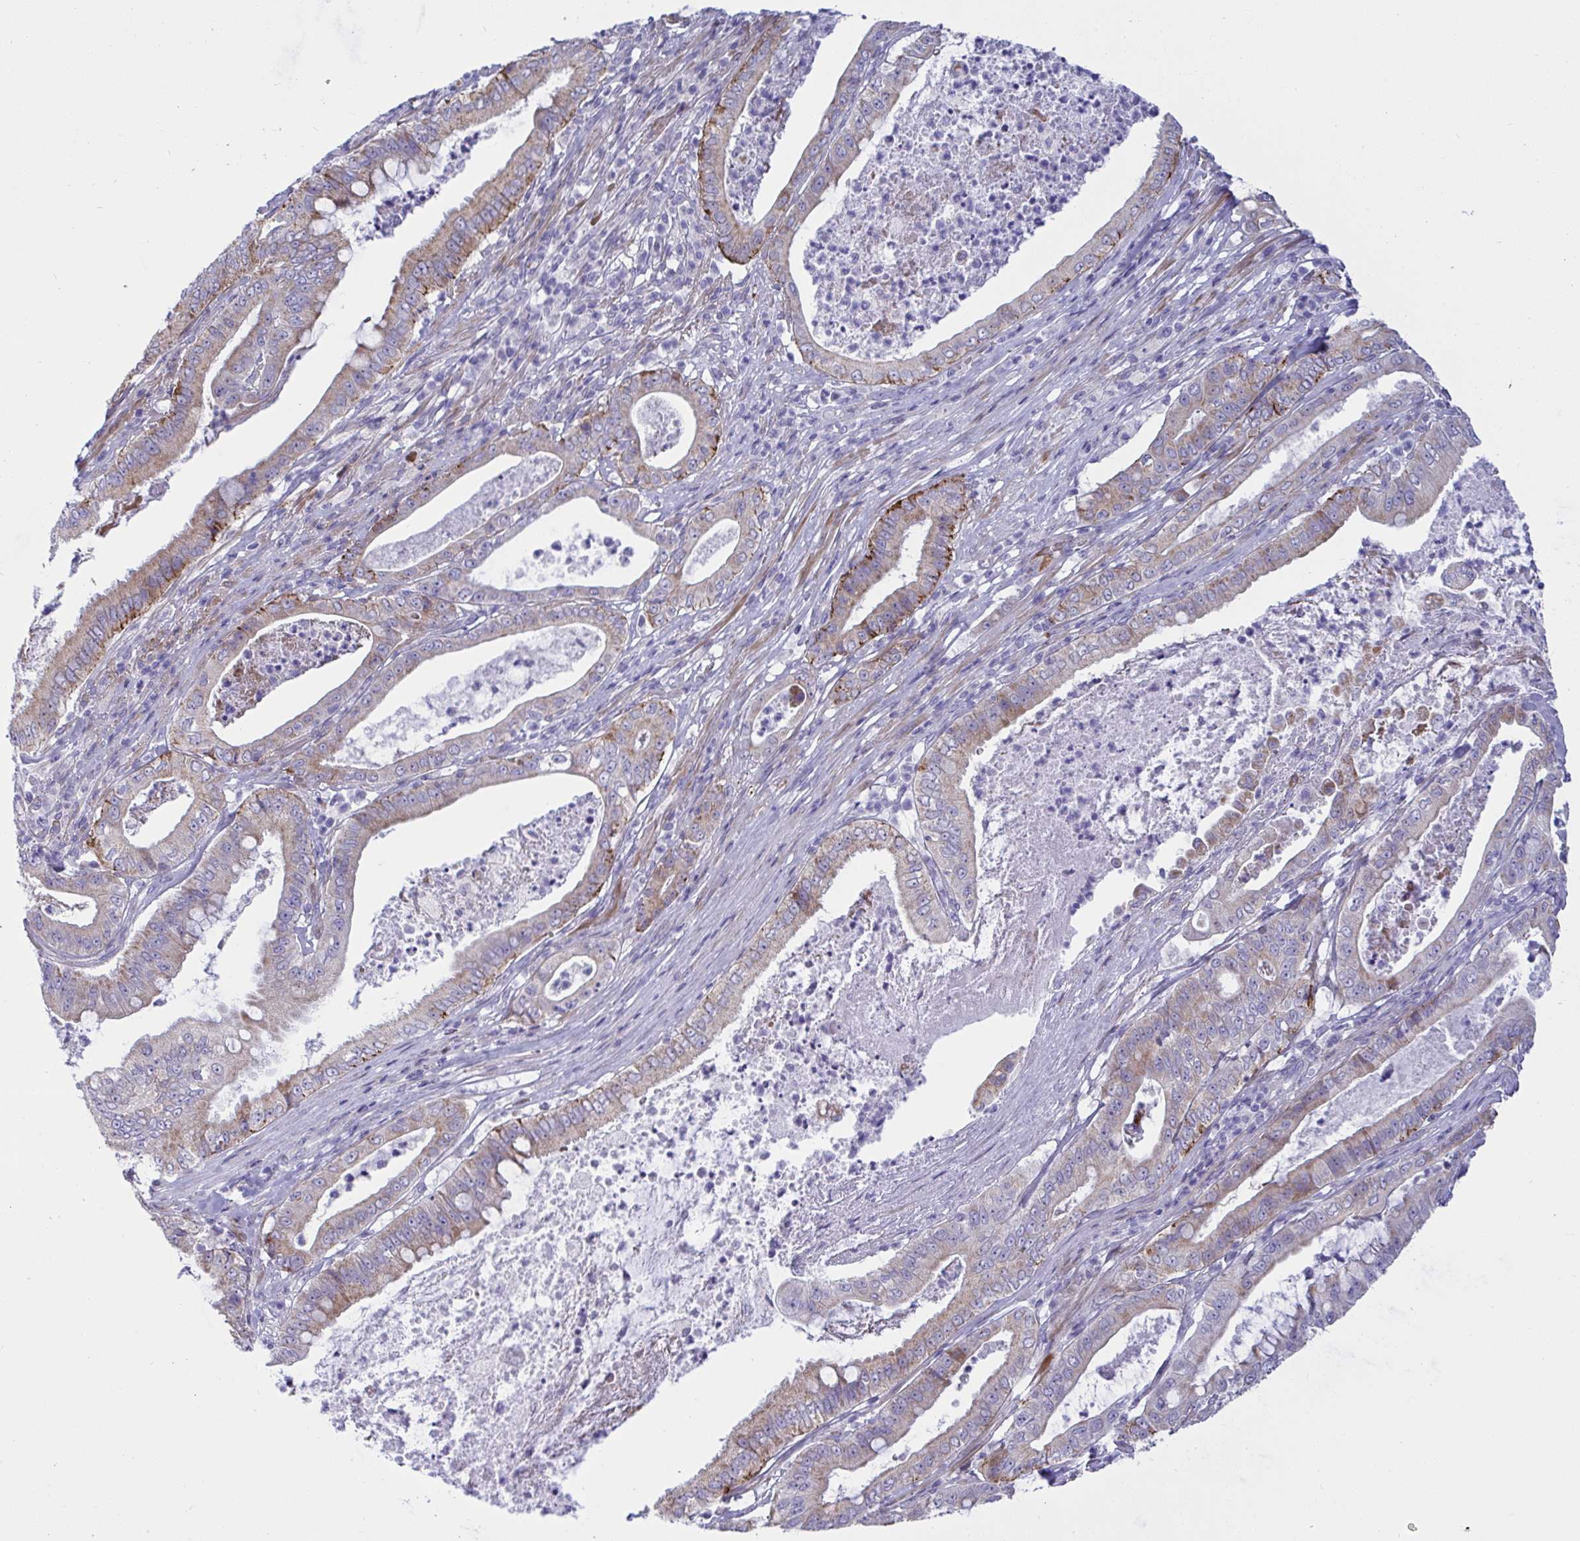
{"staining": {"intensity": "moderate", "quantity": "25%-75%", "location": "cytoplasmic/membranous"}, "tissue": "pancreatic cancer", "cell_type": "Tumor cells", "image_type": "cancer", "snomed": [{"axis": "morphology", "description": "Adenocarcinoma, NOS"}, {"axis": "topography", "description": "Pancreas"}], "caption": "Tumor cells show medium levels of moderate cytoplasmic/membranous staining in approximately 25%-75% of cells in pancreatic cancer (adenocarcinoma).", "gene": "NTN1", "patient": {"sex": "male", "age": 71}}